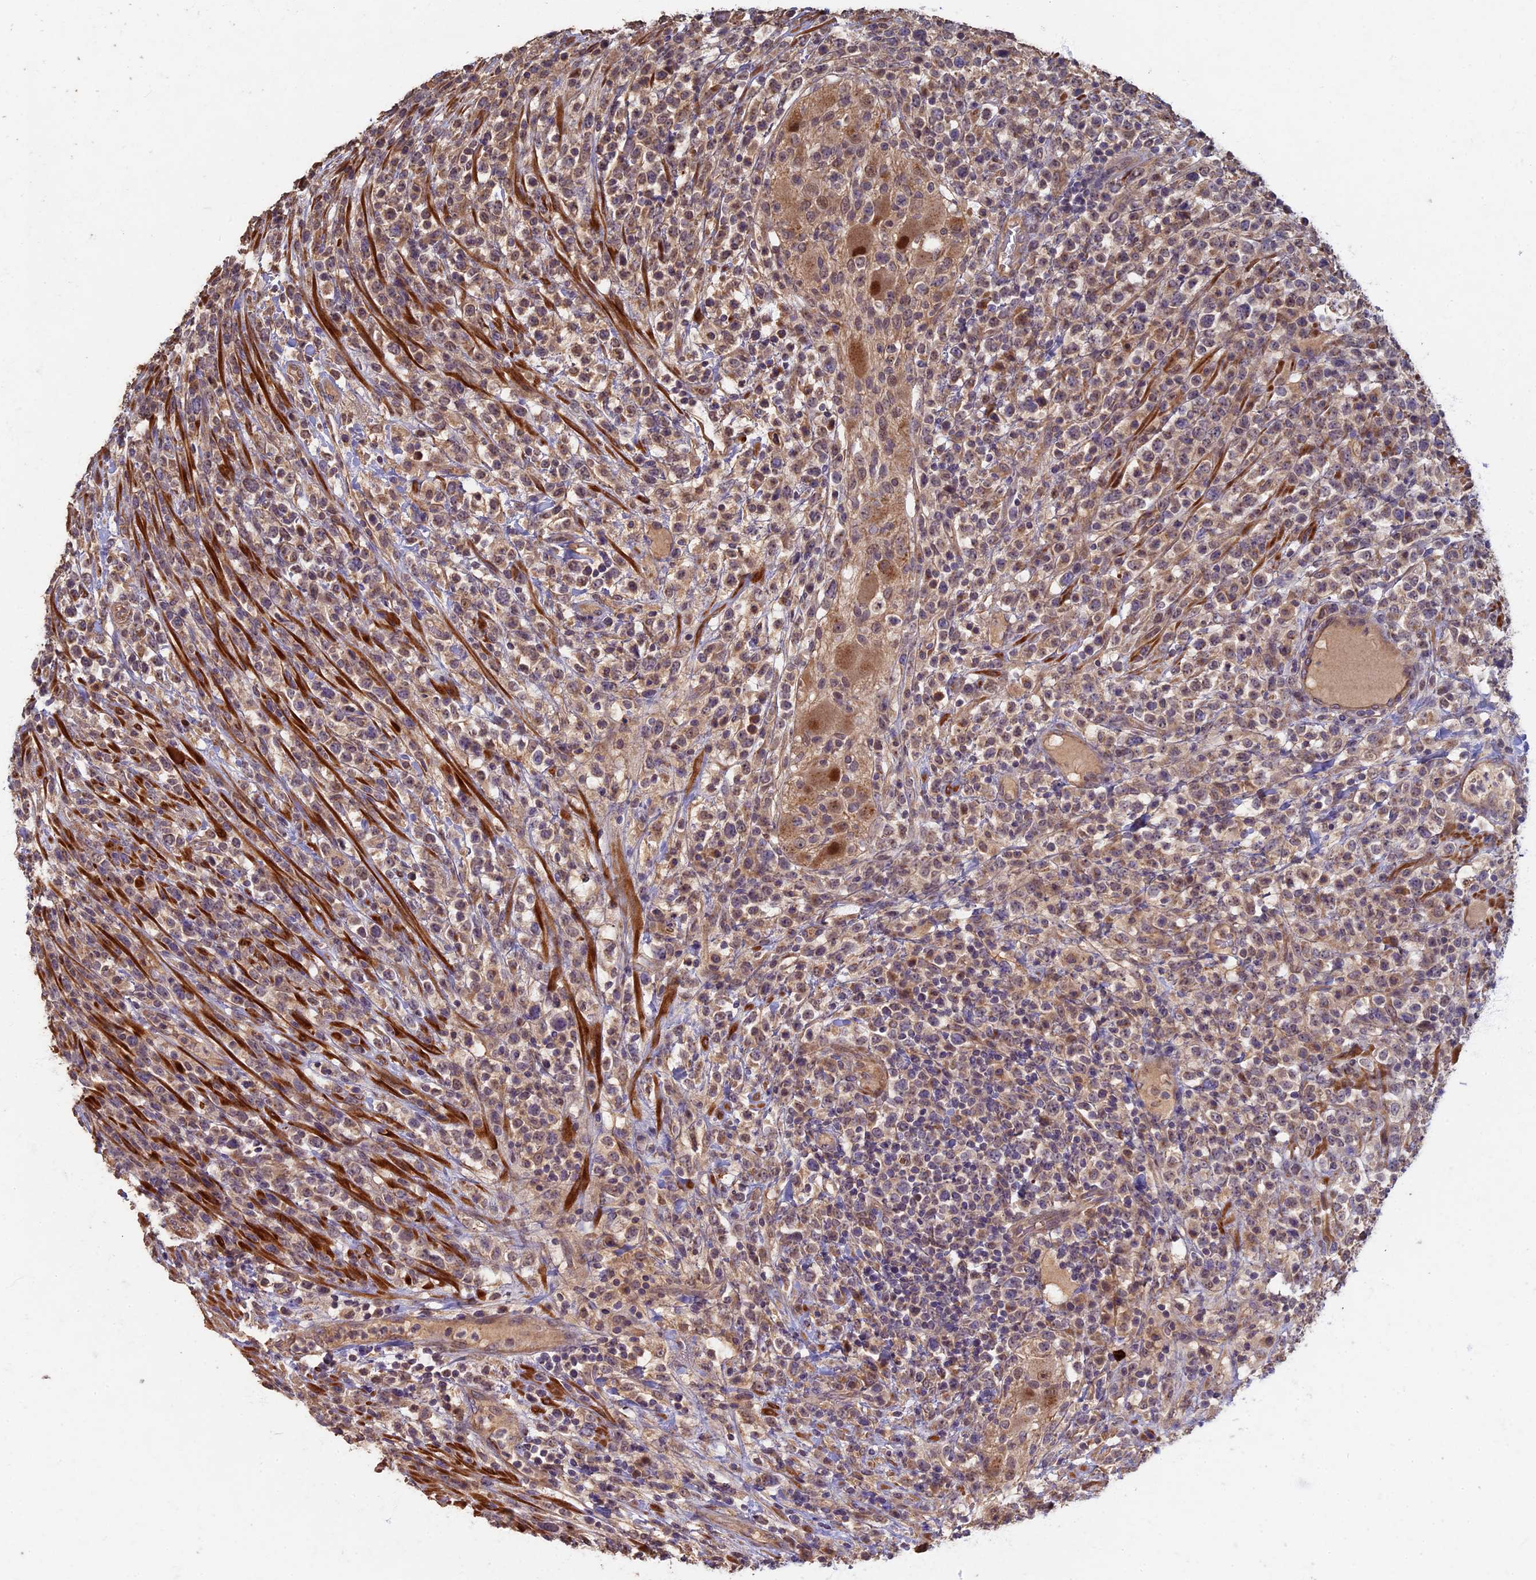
{"staining": {"intensity": "weak", "quantity": ">75%", "location": "cytoplasmic/membranous"}, "tissue": "lymphoma", "cell_type": "Tumor cells", "image_type": "cancer", "snomed": [{"axis": "morphology", "description": "Malignant lymphoma, non-Hodgkin's type, High grade"}, {"axis": "topography", "description": "Colon"}], "caption": "Immunohistochemical staining of human high-grade malignant lymphoma, non-Hodgkin's type demonstrates low levels of weak cytoplasmic/membranous protein positivity in approximately >75% of tumor cells.", "gene": "RSPH3", "patient": {"sex": "female", "age": 53}}